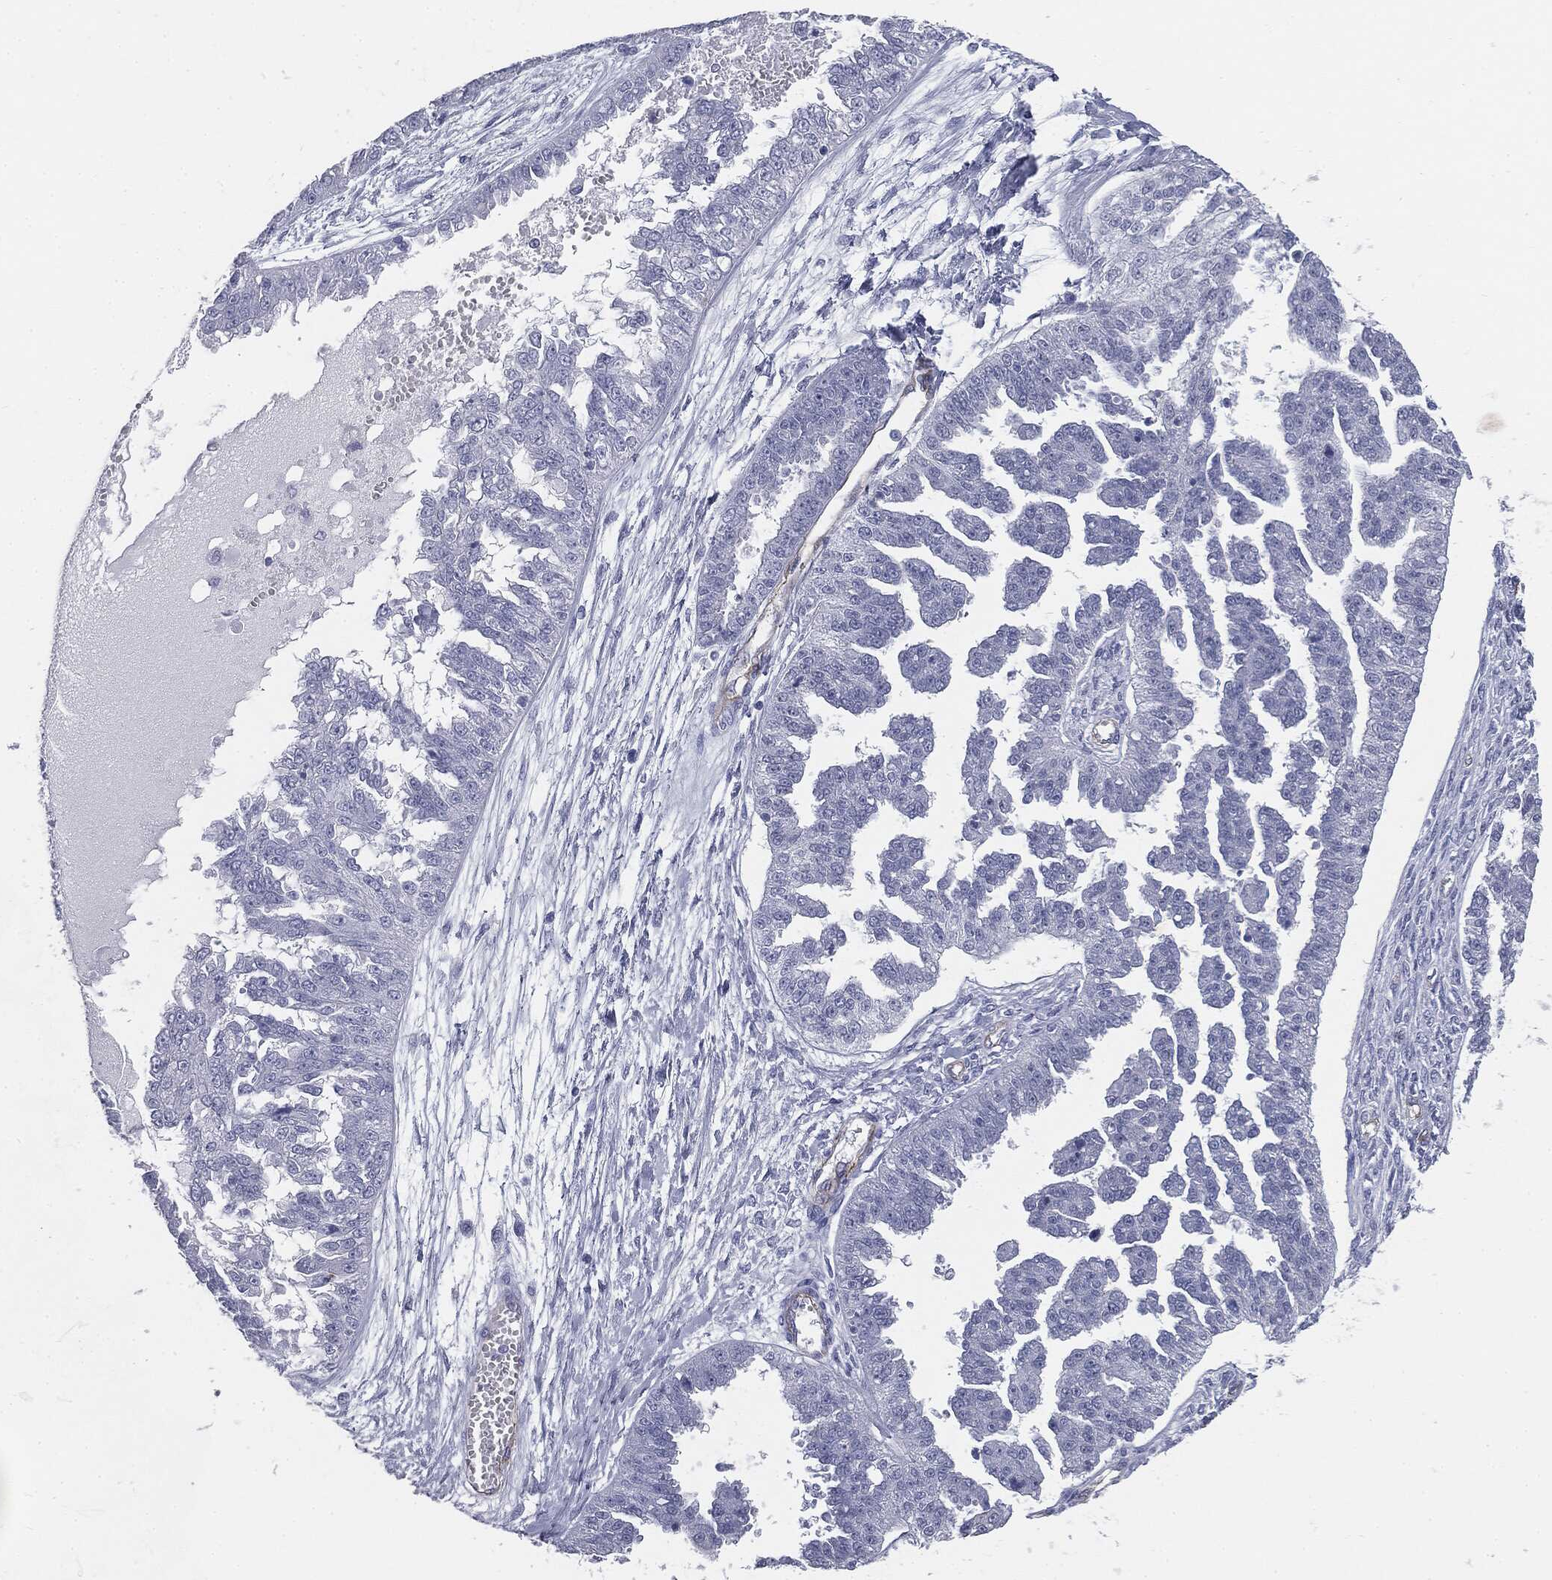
{"staining": {"intensity": "negative", "quantity": "none", "location": "none"}, "tissue": "ovarian cancer", "cell_type": "Tumor cells", "image_type": "cancer", "snomed": [{"axis": "morphology", "description": "Cystadenocarcinoma, serous, NOS"}, {"axis": "topography", "description": "Ovary"}], "caption": "Protein analysis of serous cystadenocarcinoma (ovarian) demonstrates no significant positivity in tumor cells.", "gene": "MUC5AC", "patient": {"sex": "female", "age": 58}}